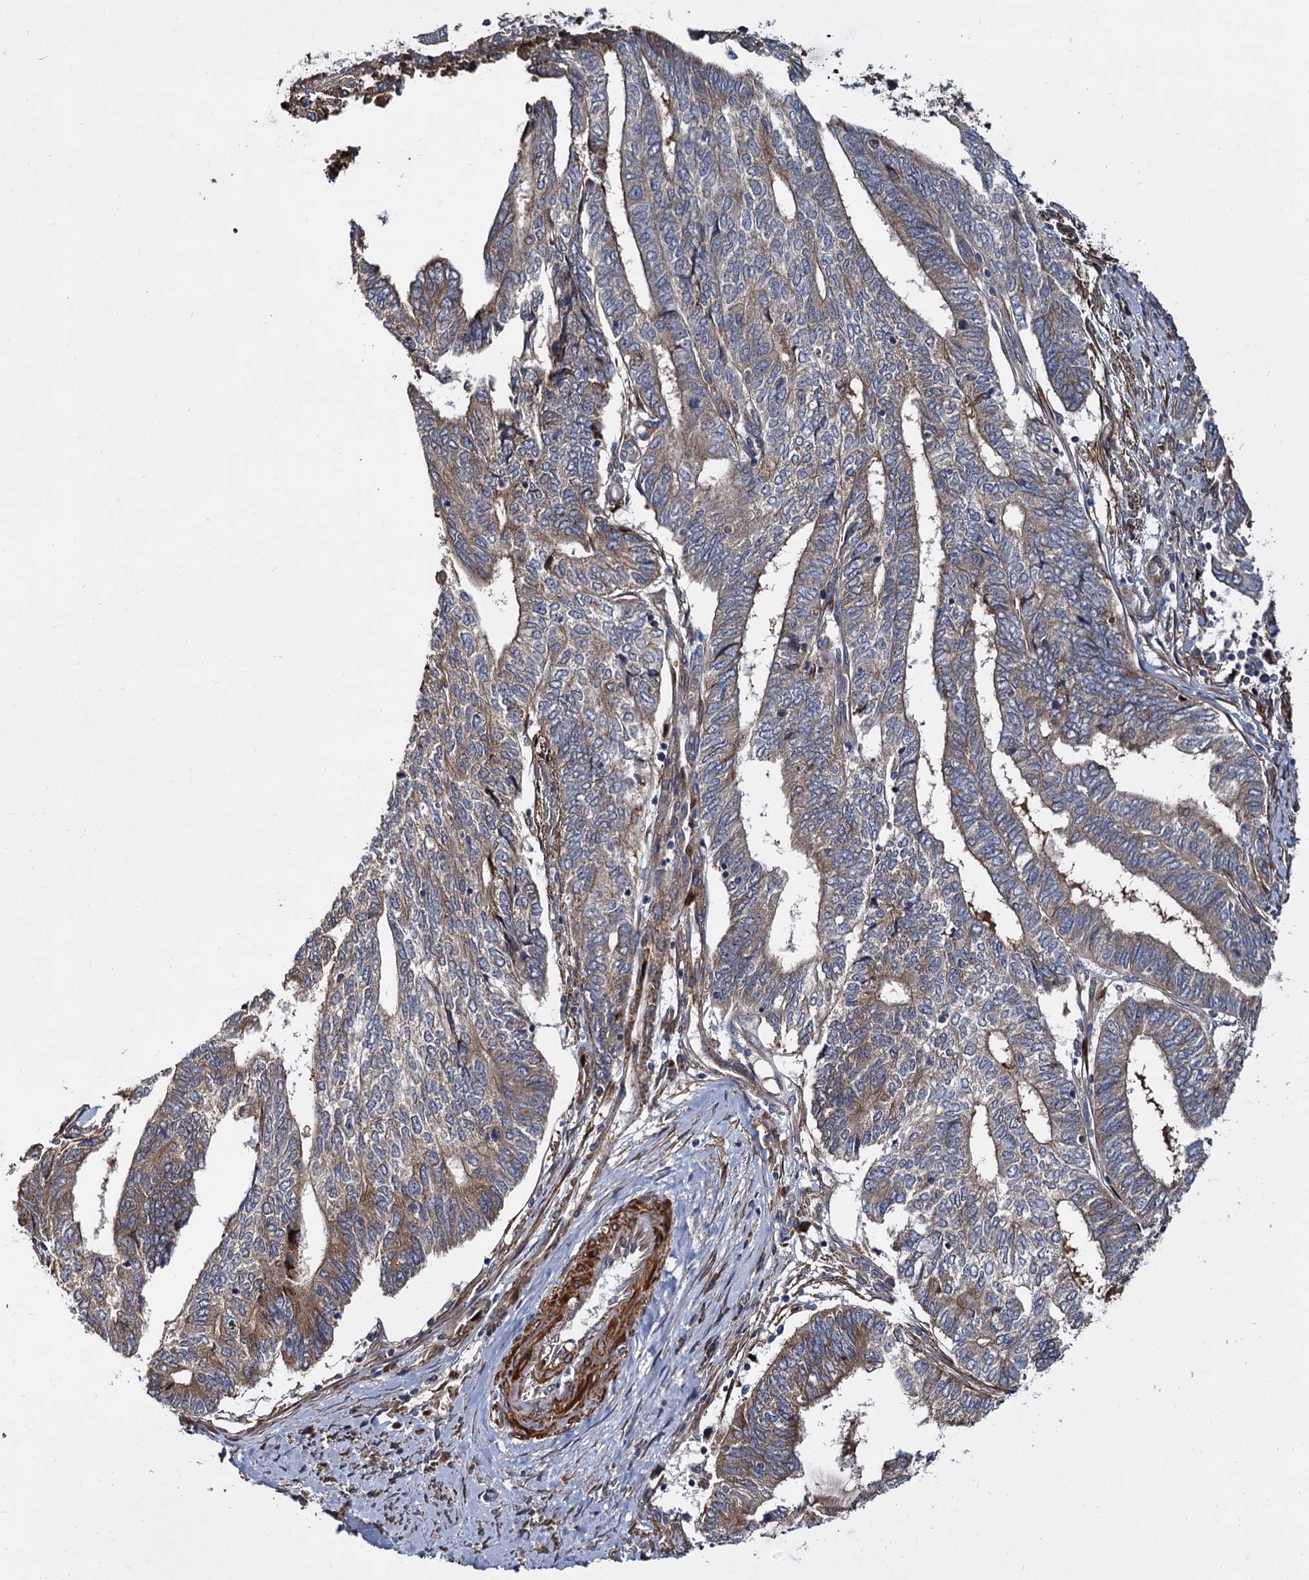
{"staining": {"intensity": "moderate", "quantity": "<25%", "location": "cytoplasmic/membranous"}, "tissue": "endometrial cancer", "cell_type": "Tumor cells", "image_type": "cancer", "snomed": [{"axis": "morphology", "description": "Adenocarcinoma, NOS"}, {"axis": "topography", "description": "Uterus"}, {"axis": "topography", "description": "Endometrium"}], "caption": "The micrograph reveals staining of endometrial adenocarcinoma, revealing moderate cytoplasmic/membranous protein positivity (brown color) within tumor cells.", "gene": "ISM2", "patient": {"sex": "female", "age": 70}}